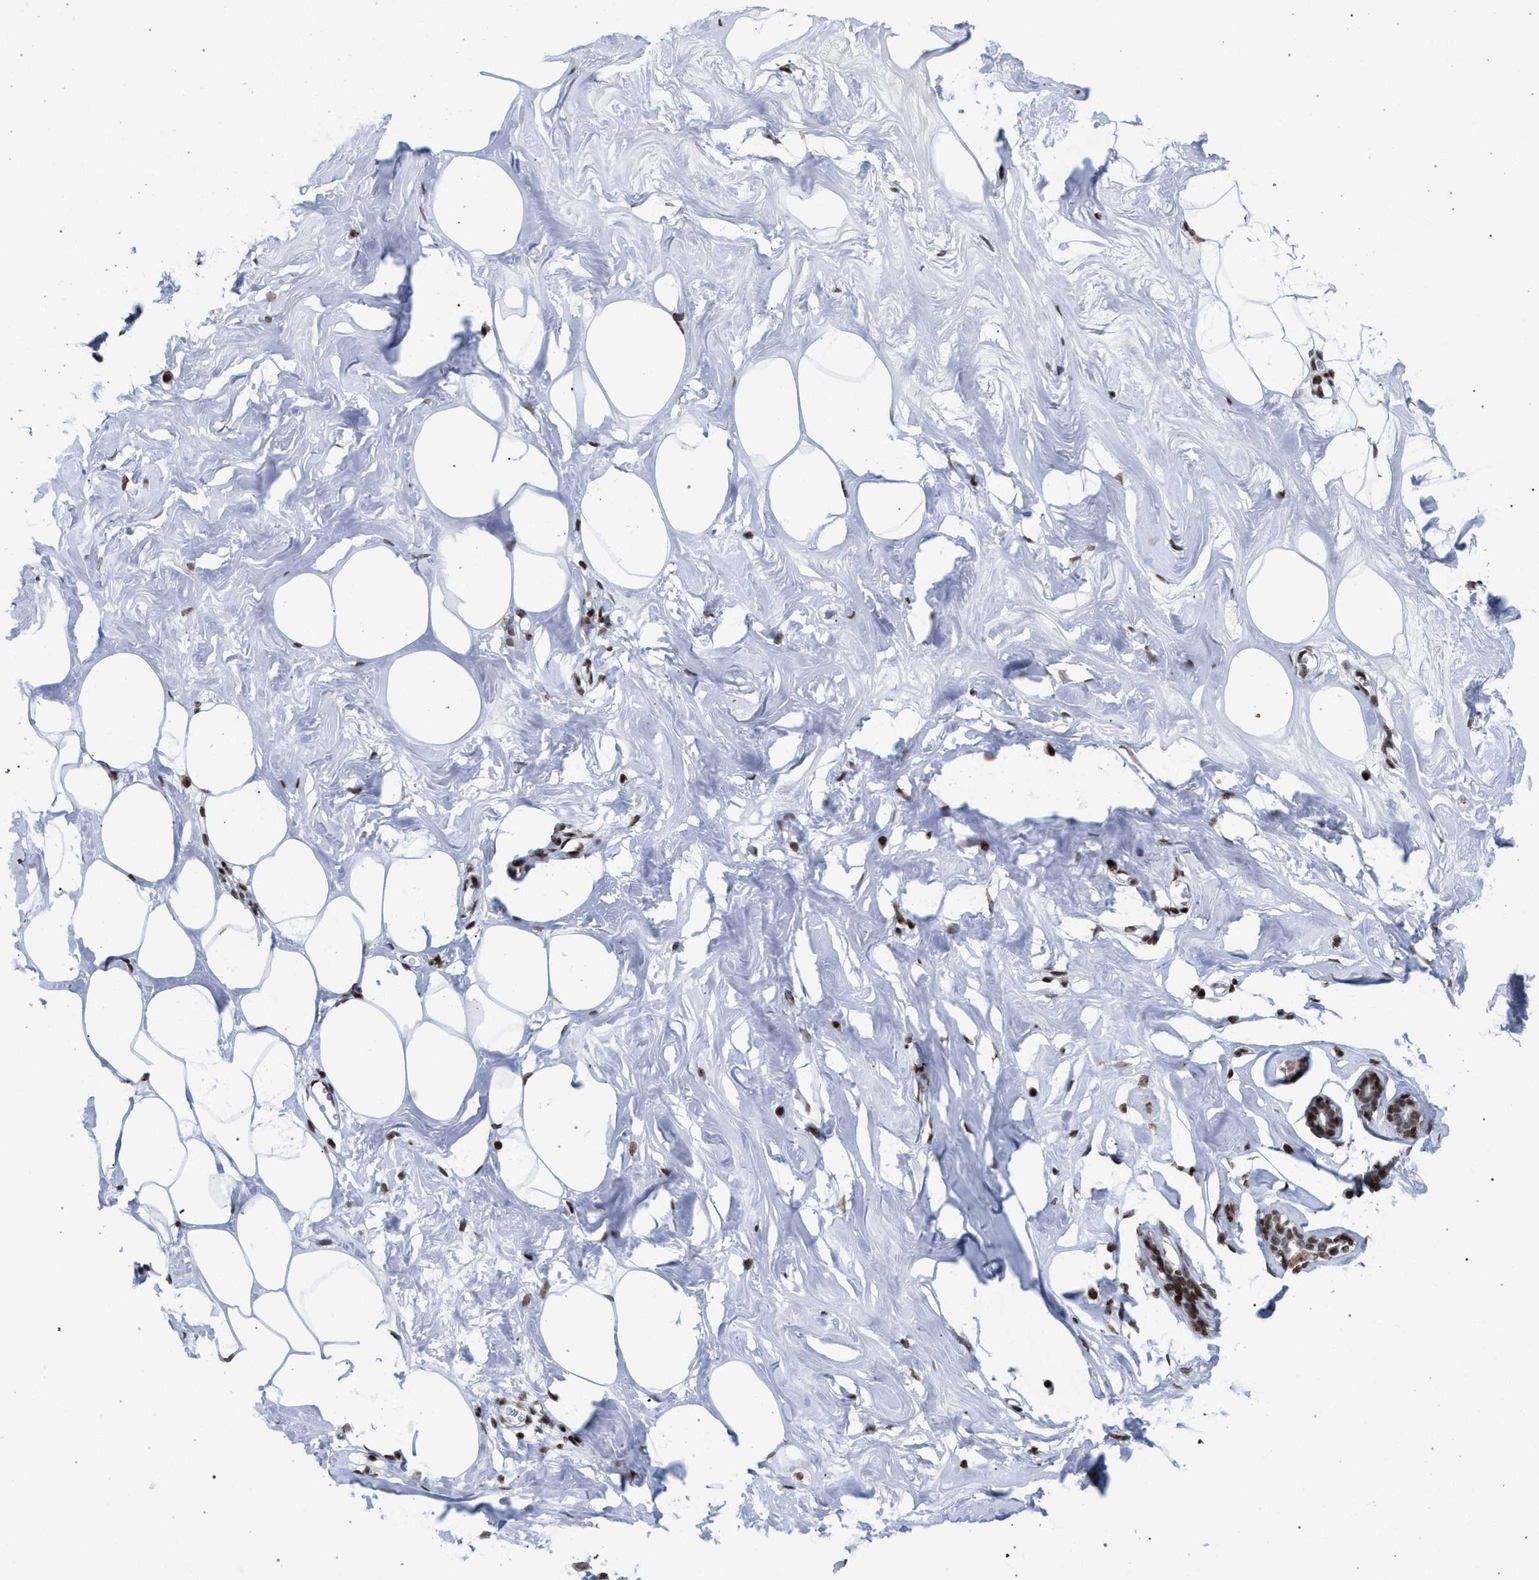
{"staining": {"intensity": "moderate", "quantity": ">75%", "location": "nuclear"}, "tissue": "adipose tissue", "cell_type": "Adipocytes", "image_type": "normal", "snomed": [{"axis": "morphology", "description": "Normal tissue, NOS"}, {"axis": "morphology", "description": "Fibrosis, NOS"}, {"axis": "topography", "description": "Breast"}, {"axis": "topography", "description": "Adipose tissue"}], "caption": "Immunohistochemical staining of normal adipose tissue demonstrates medium levels of moderate nuclear positivity in approximately >75% of adipocytes. (DAB (3,3'-diaminobenzidine) = brown stain, brightfield microscopy at high magnification).", "gene": "FOXD3", "patient": {"sex": "female", "age": 39}}